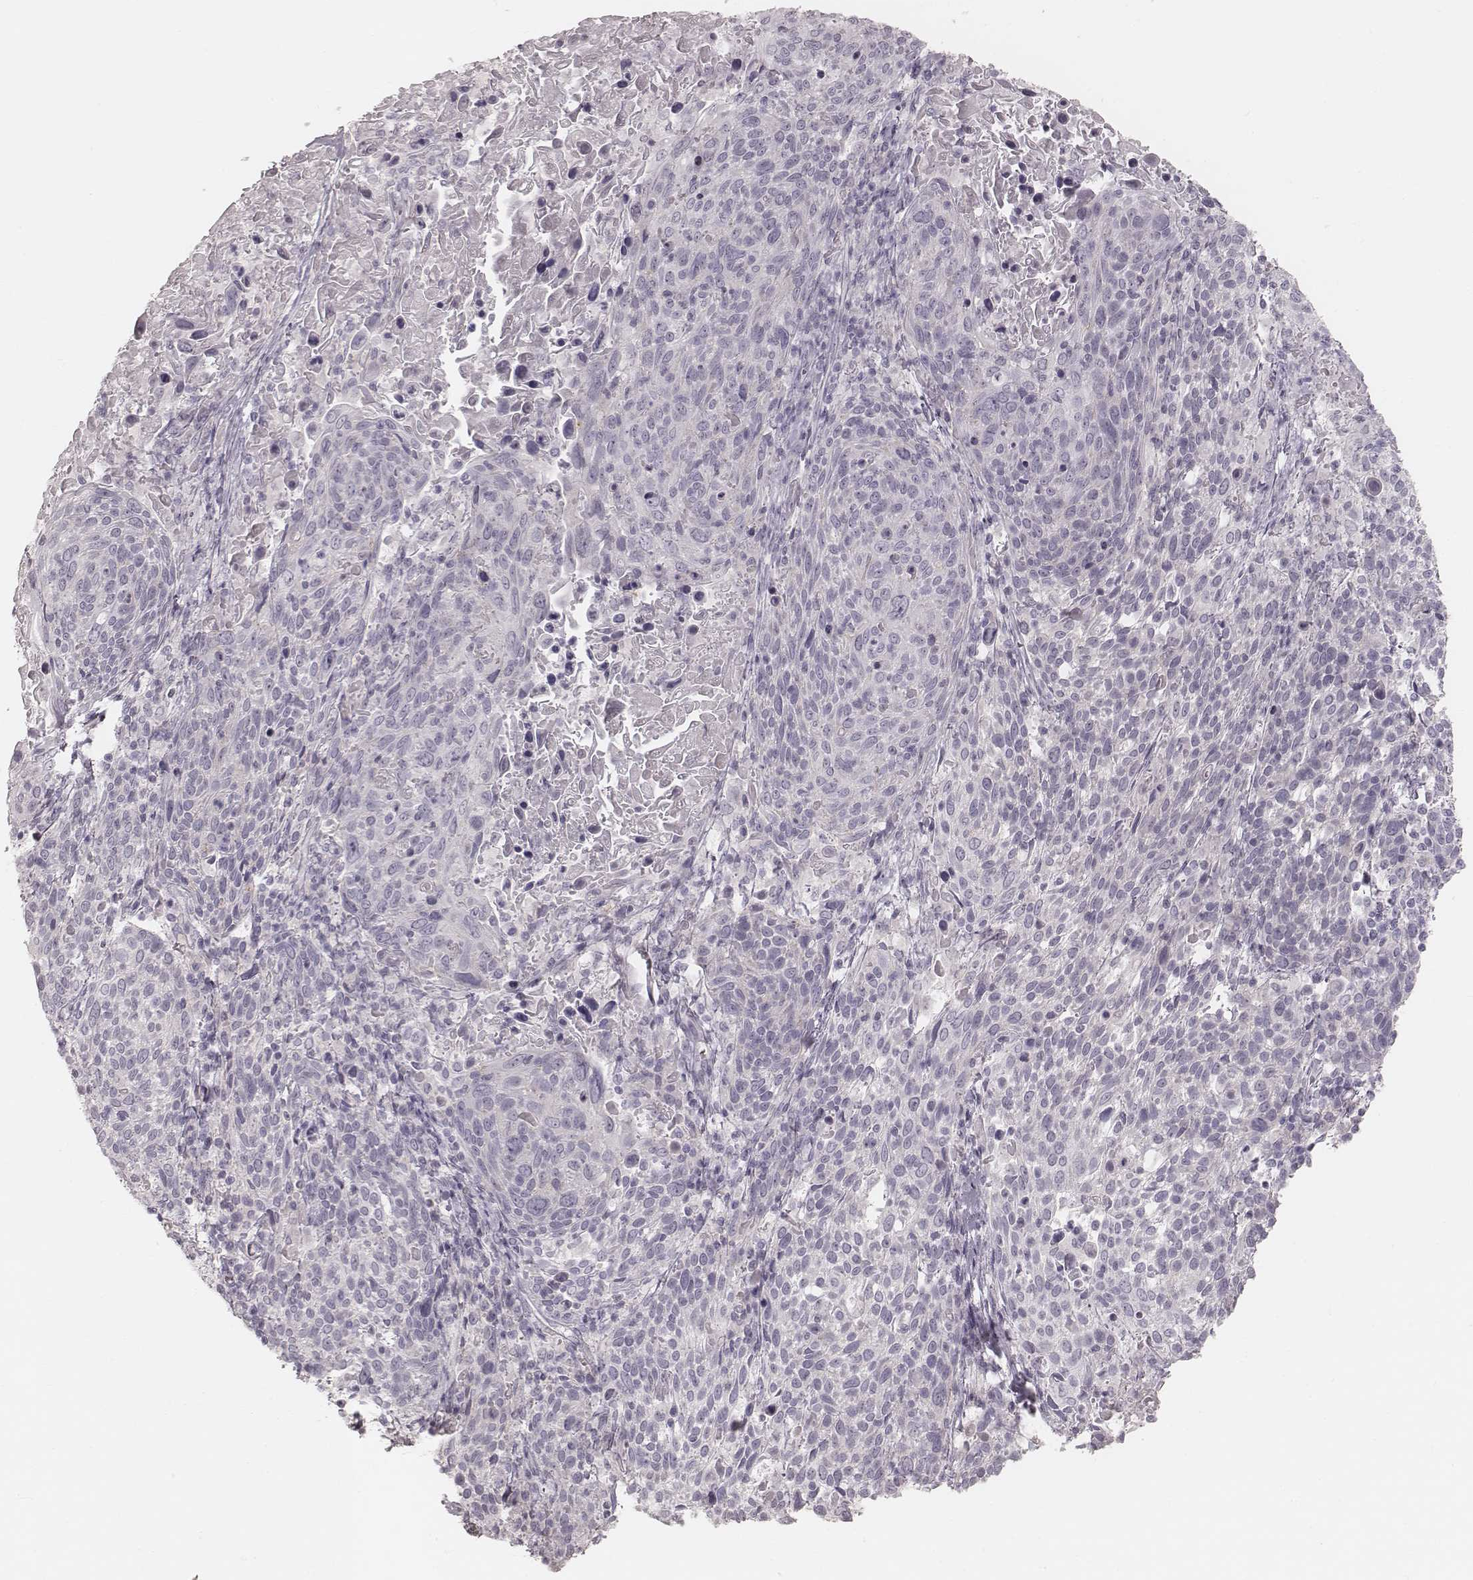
{"staining": {"intensity": "negative", "quantity": "none", "location": "none"}, "tissue": "cervical cancer", "cell_type": "Tumor cells", "image_type": "cancer", "snomed": [{"axis": "morphology", "description": "Squamous cell carcinoma, NOS"}, {"axis": "topography", "description": "Cervix"}], "caption": "Micrograph shows no significant protein staining in tumor cells of cervical squamous cell carcinoma.", "gene": "KRT26", "patient": {"sex": "female", "age": 61}}